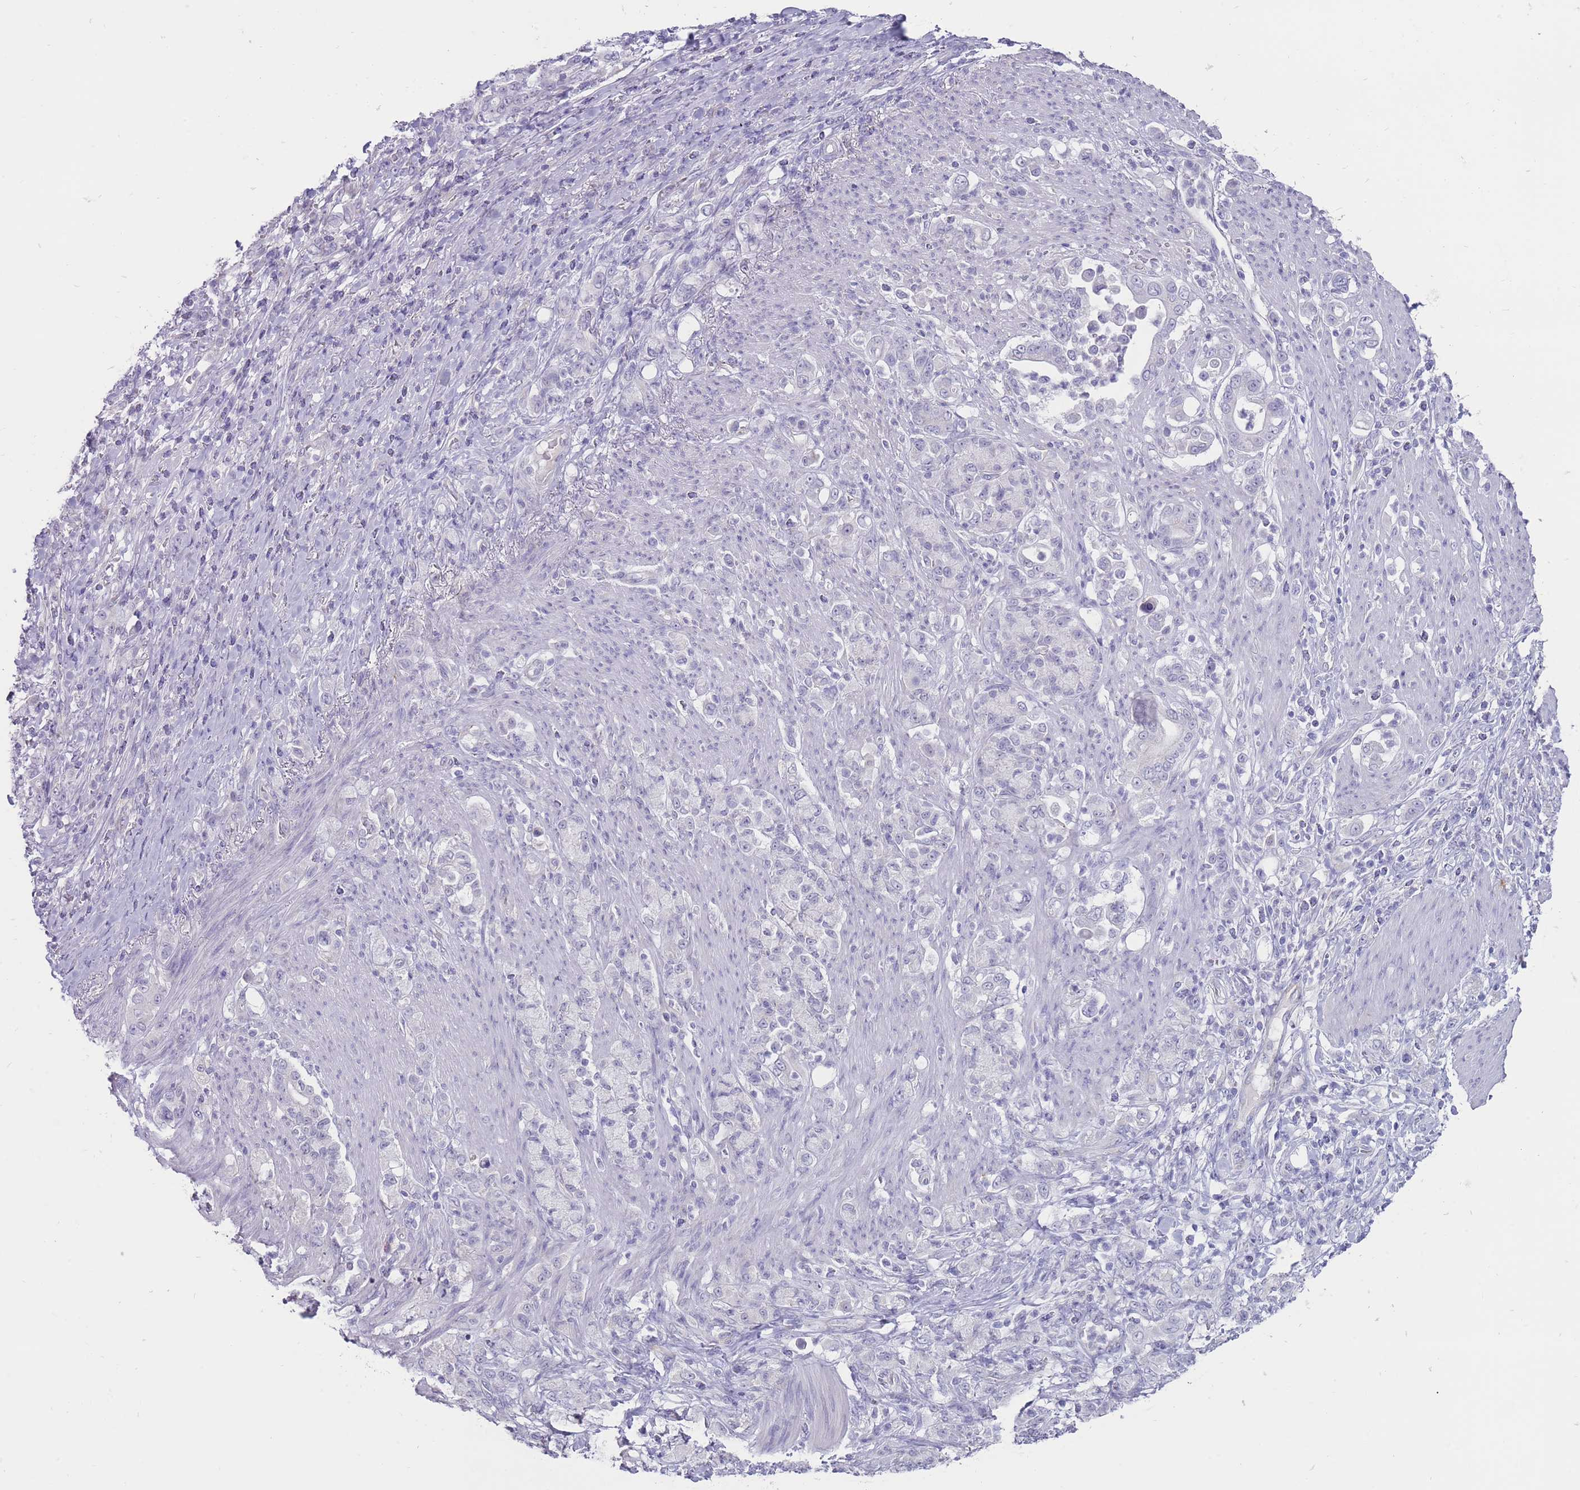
{"staining": {"intensity": "negative", "quantity": "none", "location": "none"}, "tissue": "stomach cancer", "cell_type": "Tumor cells", "image_type": "cancer", "snomed": [{"axis": "morphology", "description": "Normal tissue, NOS"}, {"axis": "morphology", "description": "Adenocarcinoma, NOS"}, {"axis": "topography", "description": "Stomach"}], "caption": "The image reveals no significant positivity in tumor cells of stomach cancer (adenocarcinoma).", "gene": "ERICH4", "patient": {"sex": "female", "age": 79}}